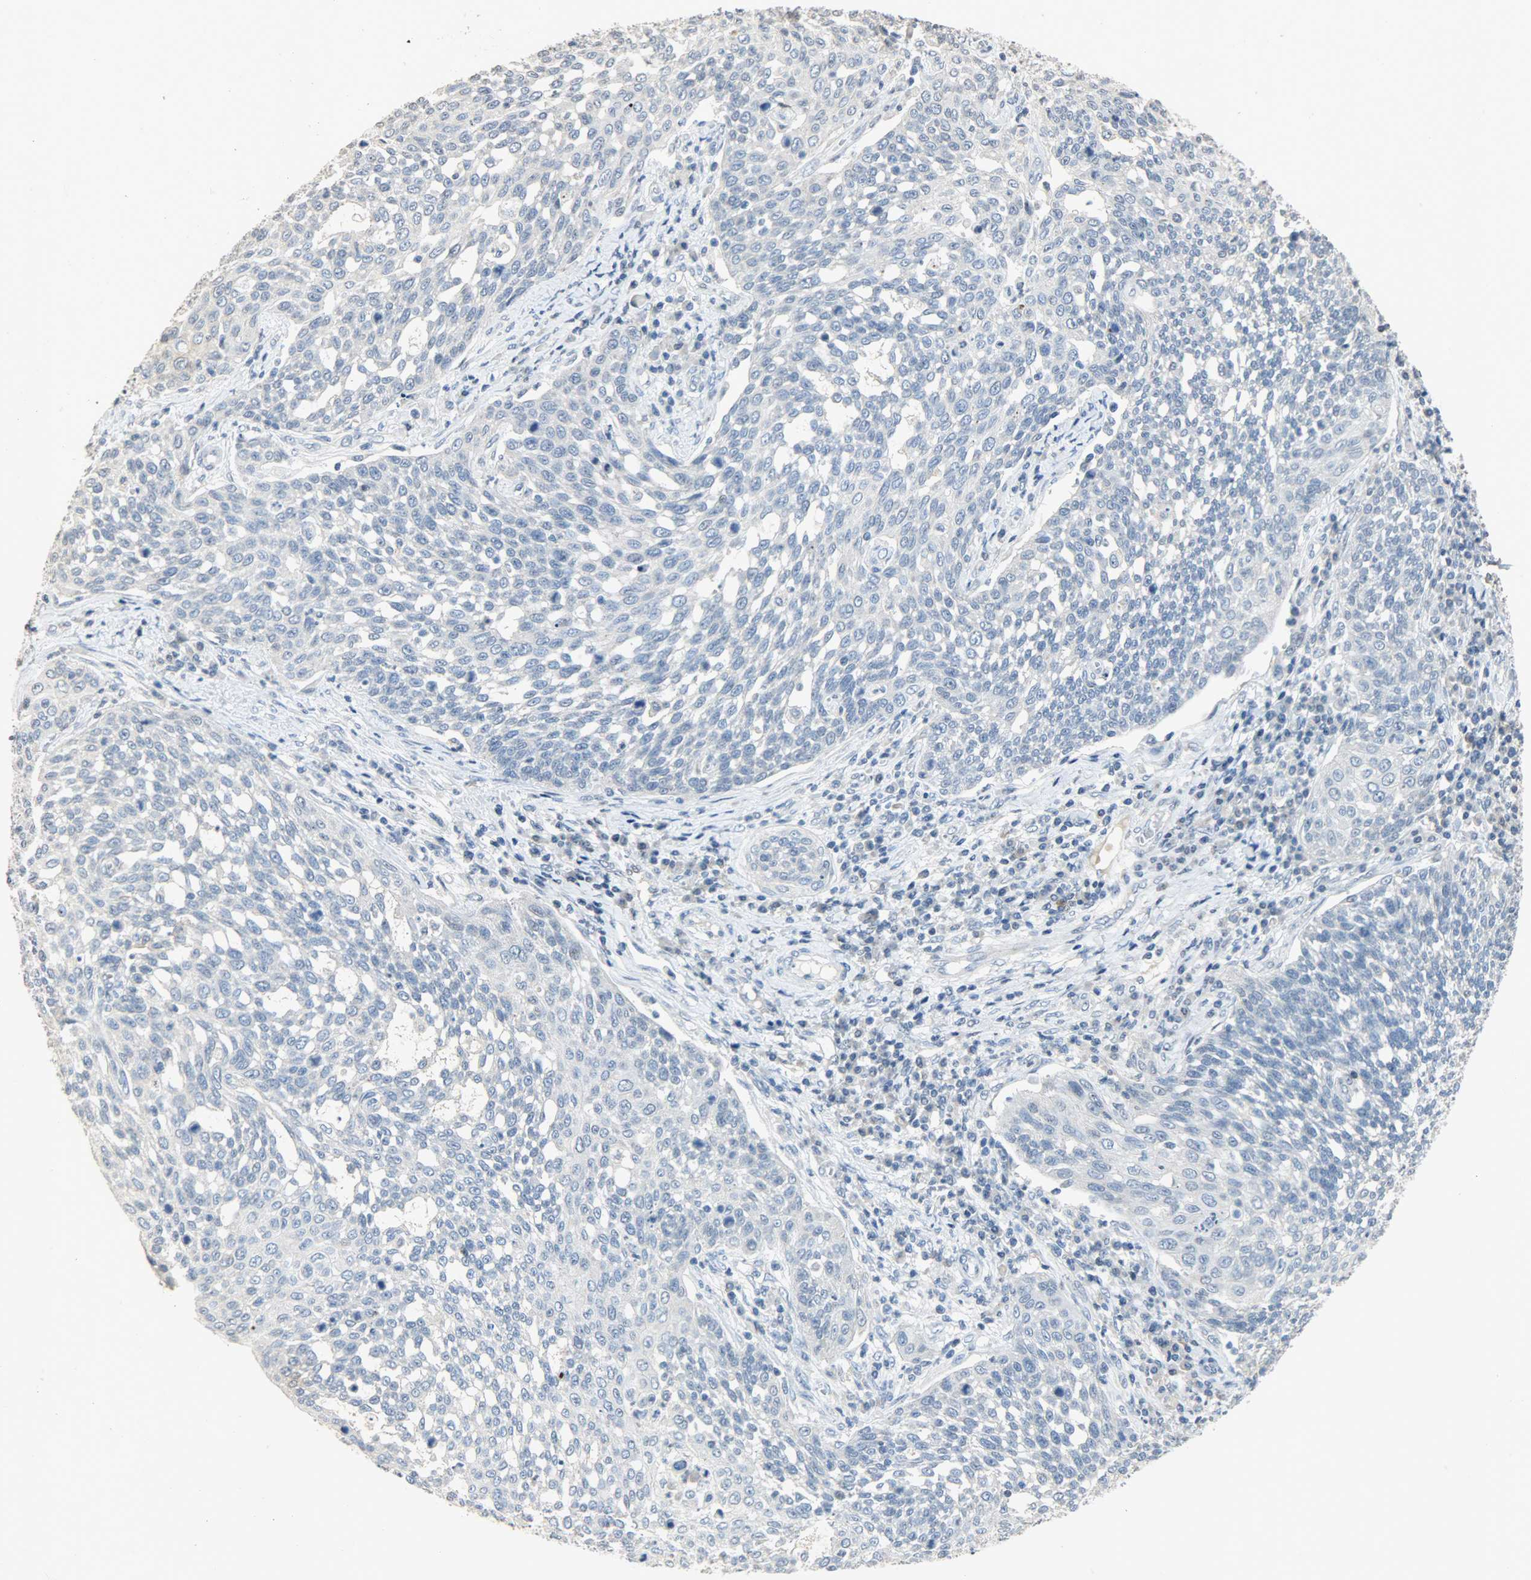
{"staining": {"intensity": "negative", "quantity": "none", "location": "none"}, "tissue": "cervical cancer", "cell_type": "Tumor cells", "image_type": "cancer", "snomed": [{"axis": "morphology", "description": "Squamous cell carcinoma, NOS"}, {"axis": "topography", "description": "Cervix"}], "caption": "Histopathology image shows no protein positivity in tumor cells of cervical cancer tissue.", "gene": "DNAJB6", "patient": {"sex": "female", "age": 34}}